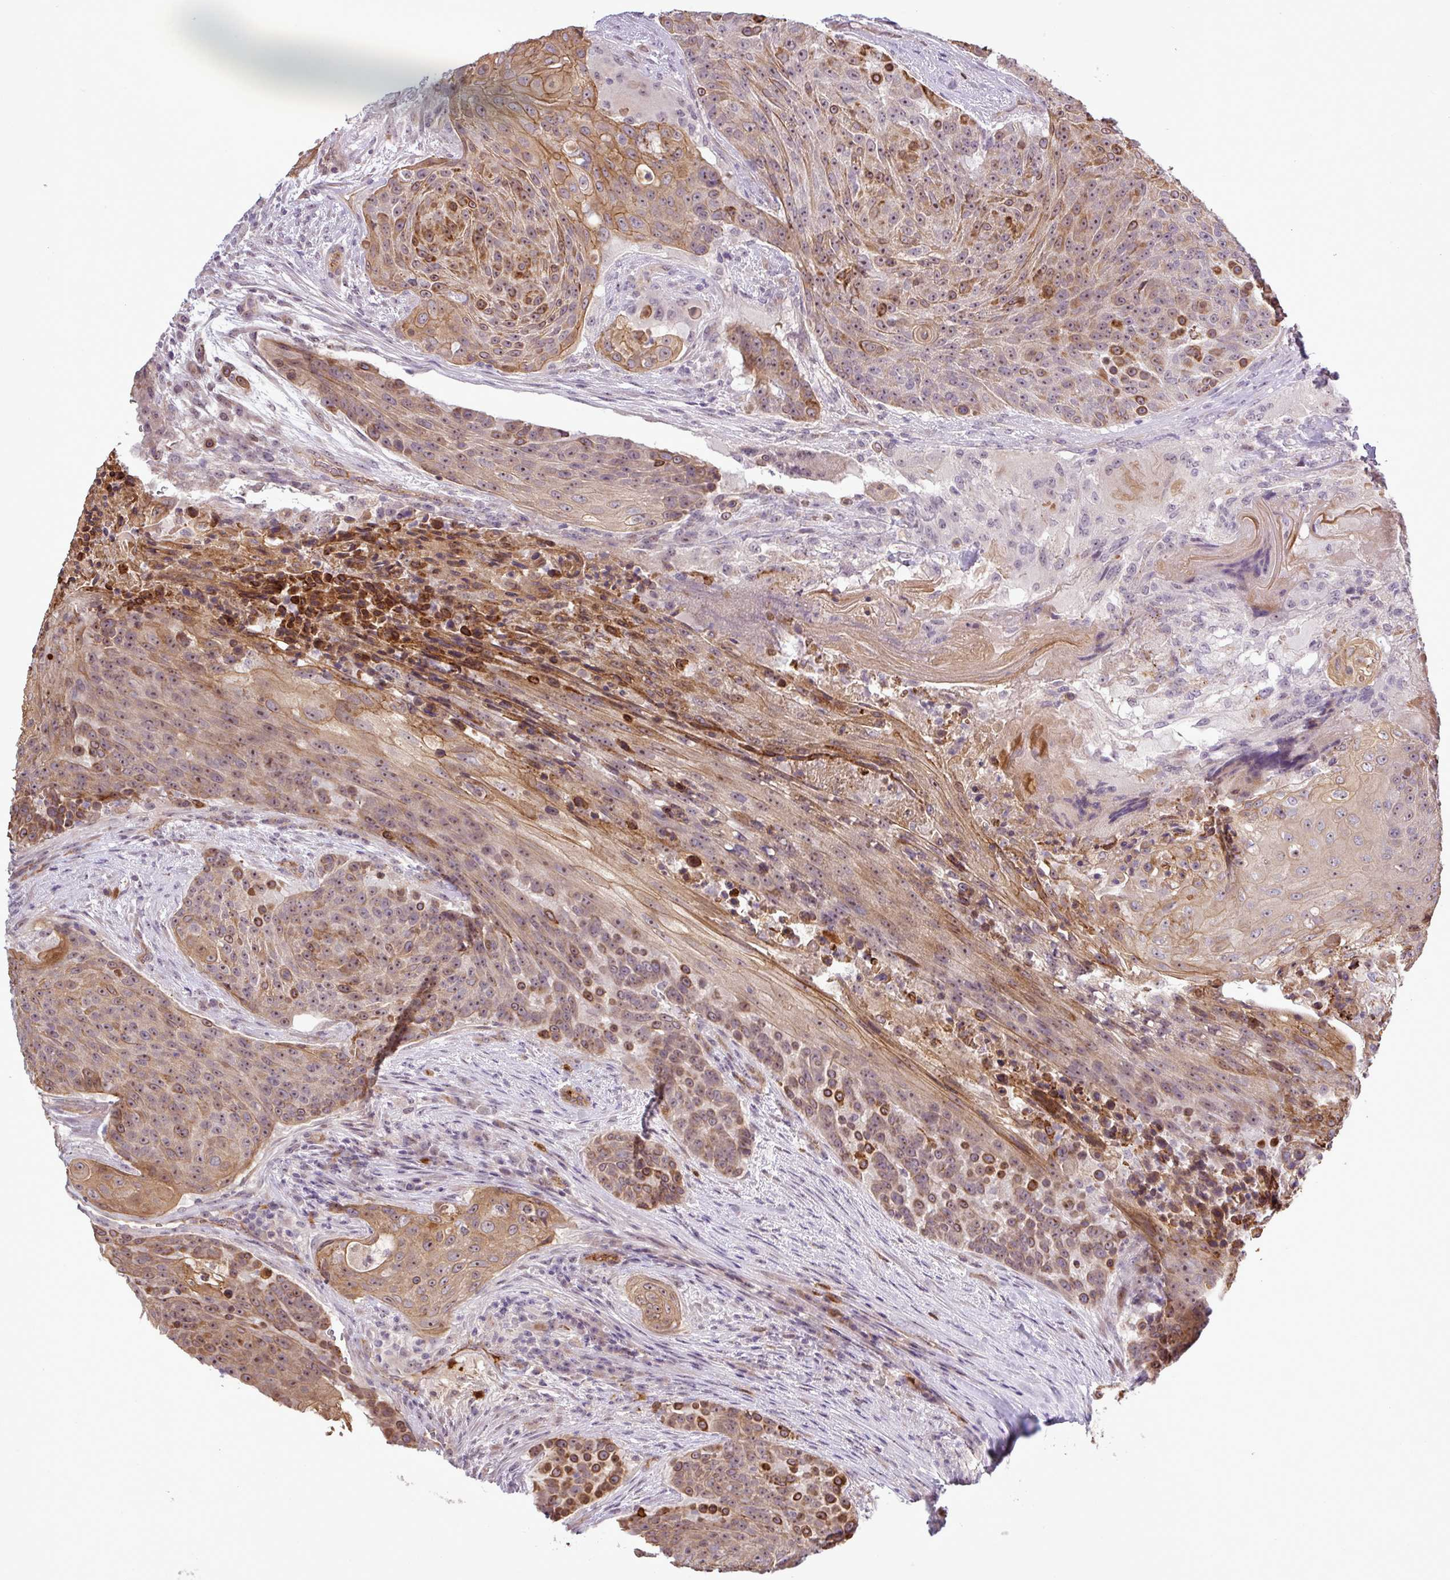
{"staining": {"intensity": "moderate", "quantity": ">75%", "location": "cytoplasmic/membranous,nuclear"}, "tissue": "urothelial cancer", "cell_type": "Tumor cells", "image_type": "cancer", "snomed": [{"axis": "morphology", "description": "Urothelial carcinoma, High grade"}, {"axis": "topography", "description": "Urinary bladder"}], "caption": "High-grade urothelial carcinoma stained with a protein marker exhibits moderate staining in tumor cells.", "gene": "PCDH1", "patient": {"sex": "female", "age": 63}}